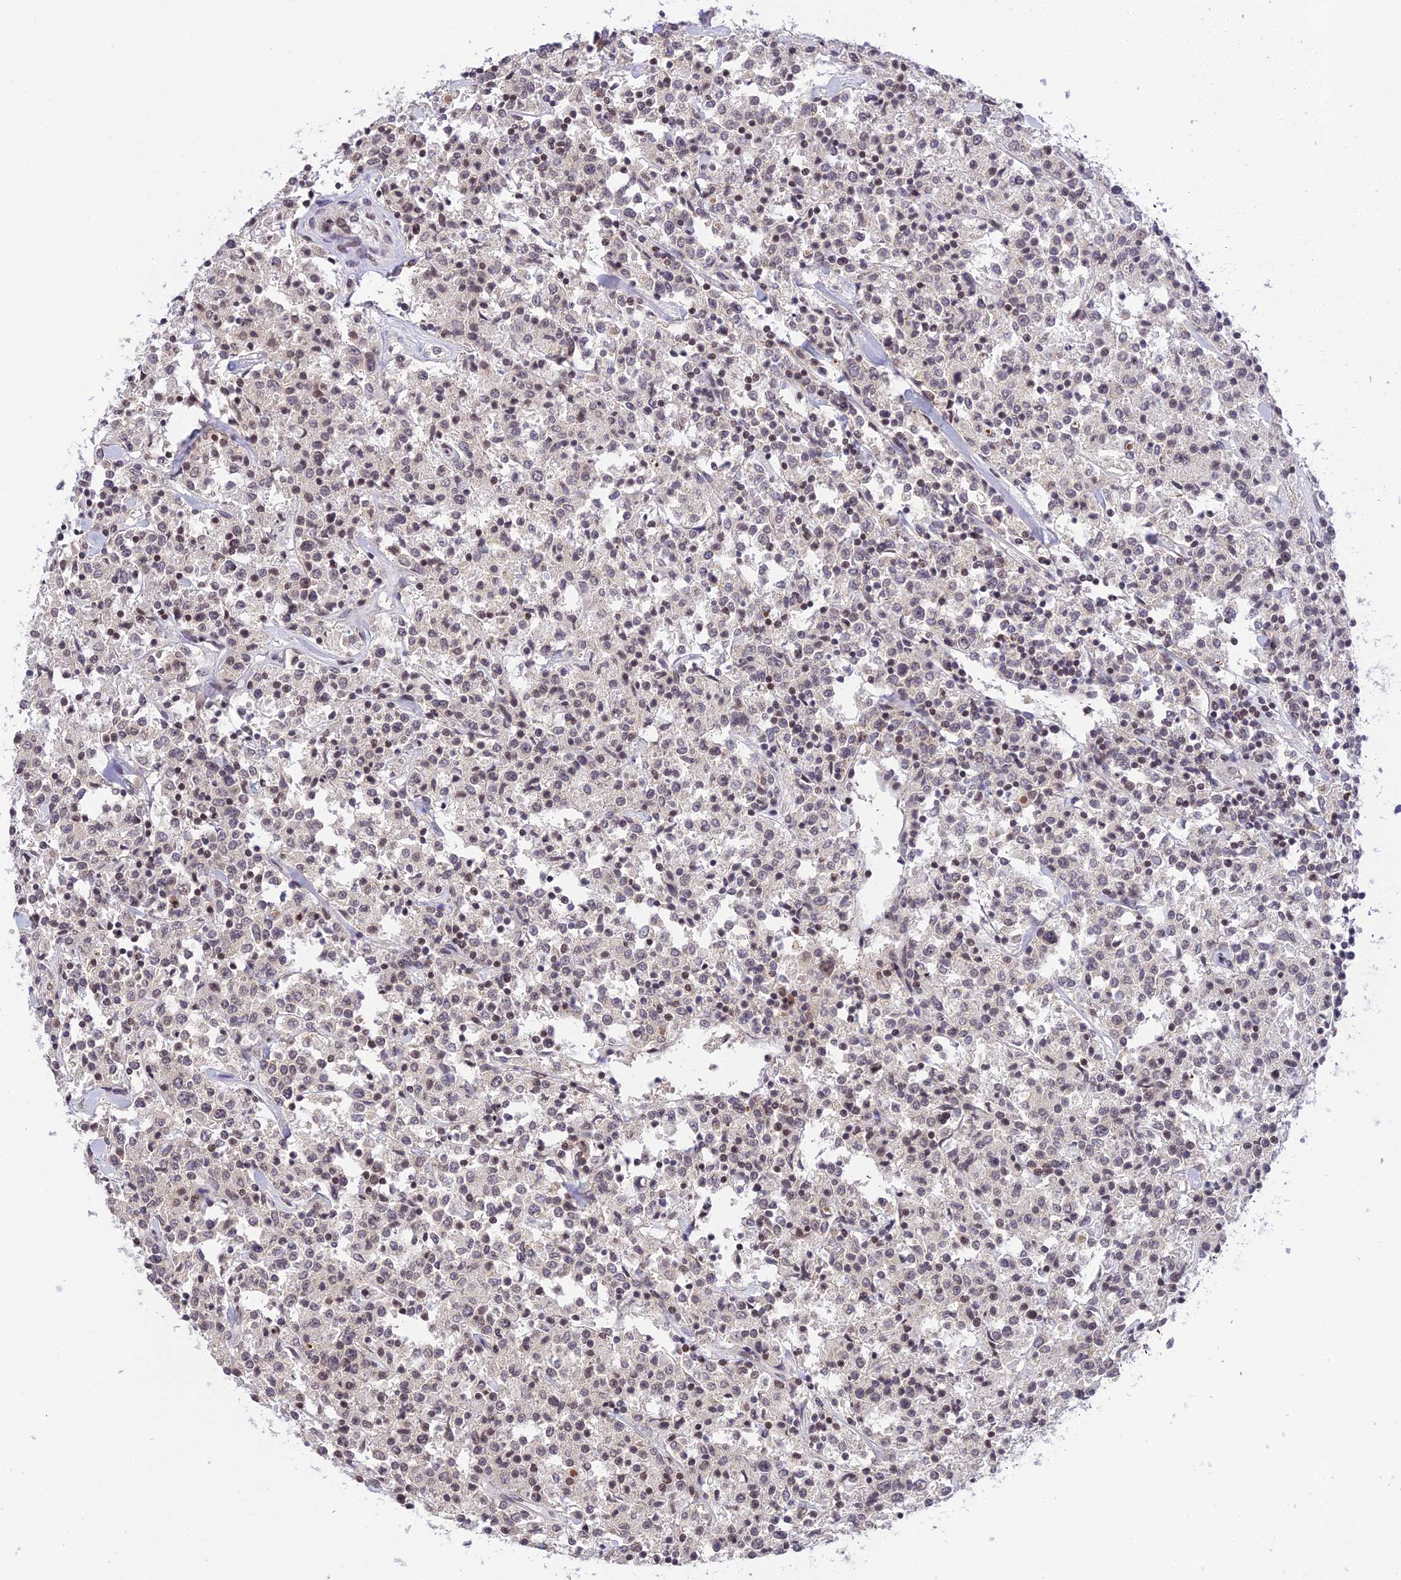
{"staining": {"intensity": "weak", "quantity": "<25%", "location": "nuclear"}, "tissue": "lymphoma", "cell_type": "Tumor cells", "image_type": "cancer", "snomed": [{"axis": "morphology", "description": "Malignant lymphoma, non-Hodgkin's type, Low grade"}, {"axis": "topography", "description": "Small intestine"}], "caption": "DAB (3,3'-diaminobenzidine) immunohistochemical staining of low-grade malignant lymphoma, non-Hodgkin's type demonstrates no significant positivity in tumor cells.", "gene": "TEKT1", "patient": {"sex": "female", "age": 59}}